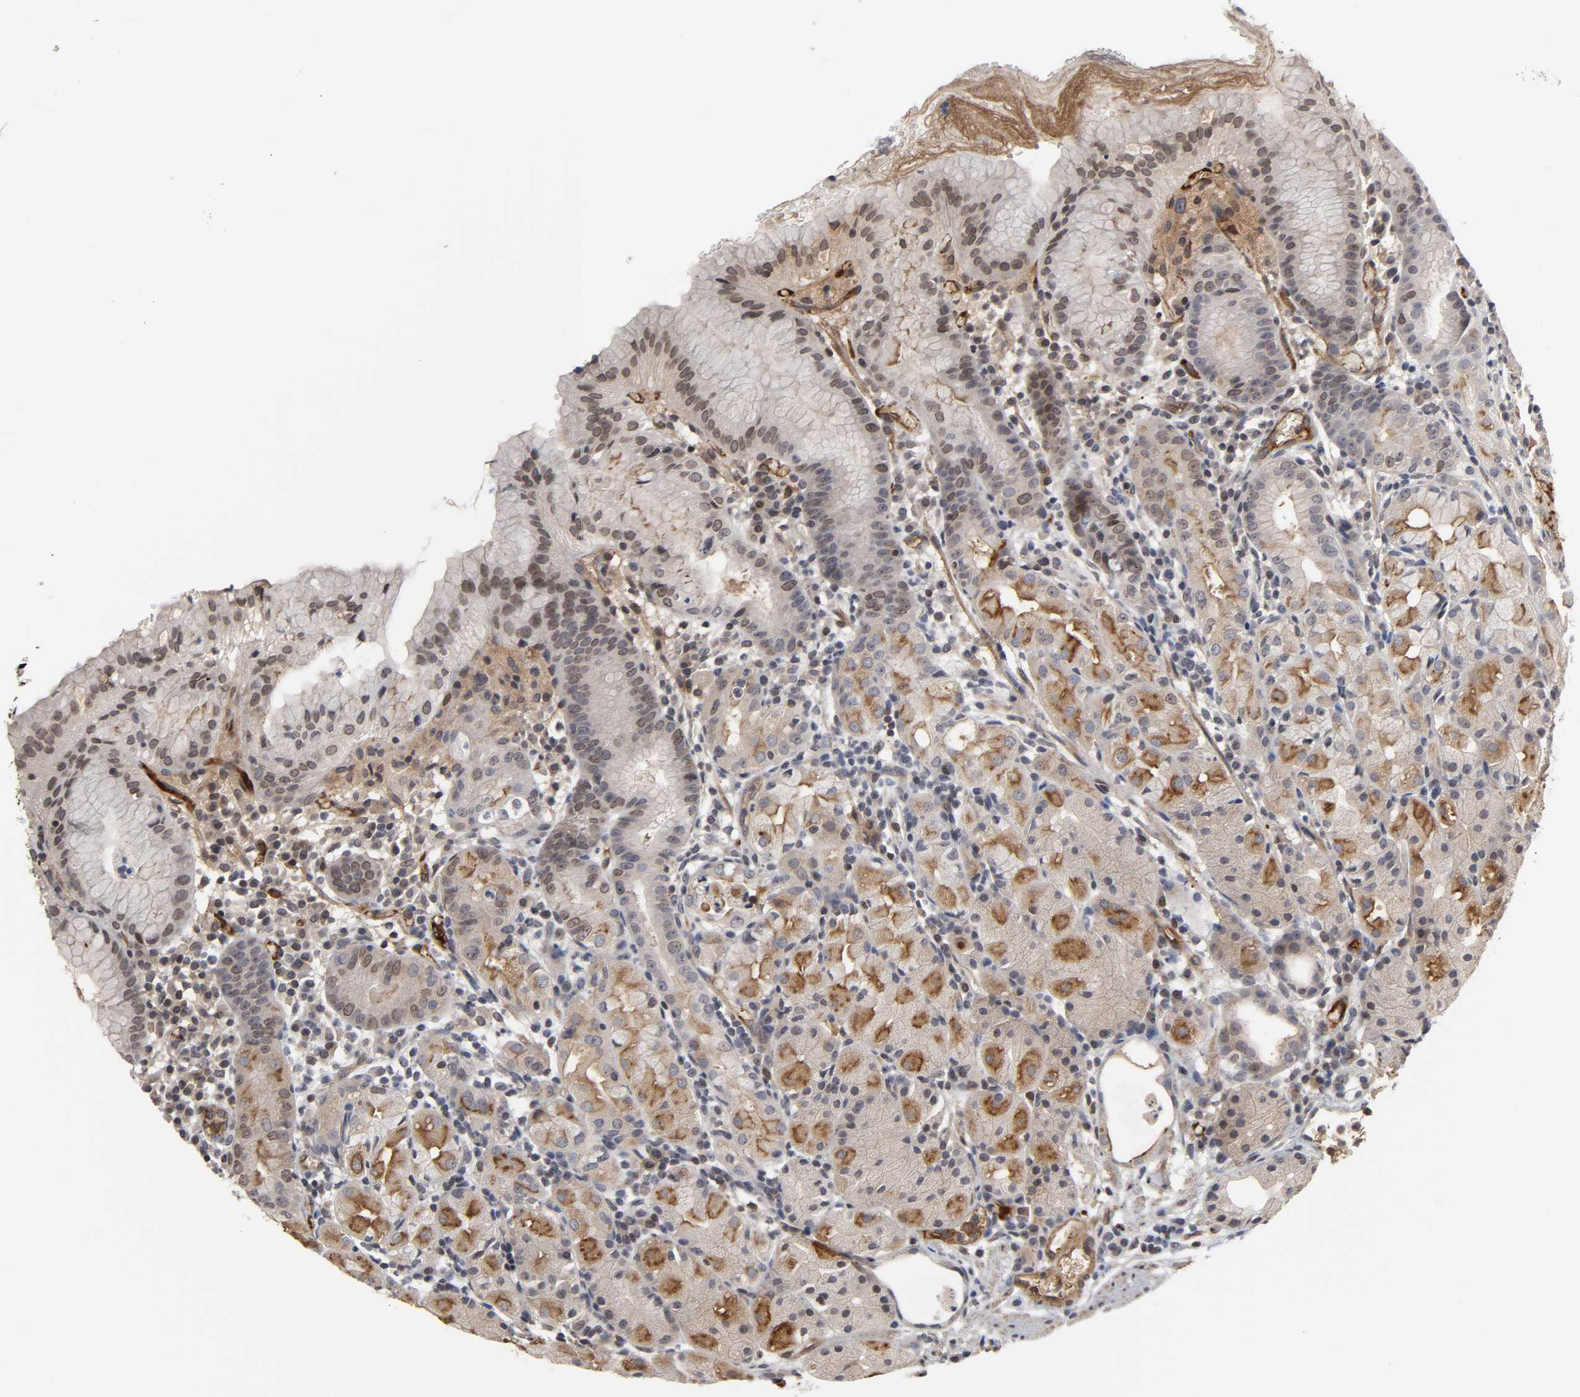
{"staining": {"intensity": "strong", "quantity": "25%-75%", "location": "cytoplasmic/membranous,nuclear"}, "tissue": "stomach", "cell_type": "Glandular cells", "image_type": "normal", "snomed": [{"axis": "morphology", "description": "Normal tissue, NOS"}, {"axis": "topography", "description": "Stomach"}, {"axis": "topography", "description": "Stomach, lower"}], "caption": "About 25%-75% of glandular cells in unremarkable human stomach show strong cytoplasmic/membranous,nuclear protein staining as visualized by brown immunohistochemical staining.", "gene": "CPN2", "patient": {"sex": "female", "age": 75}}